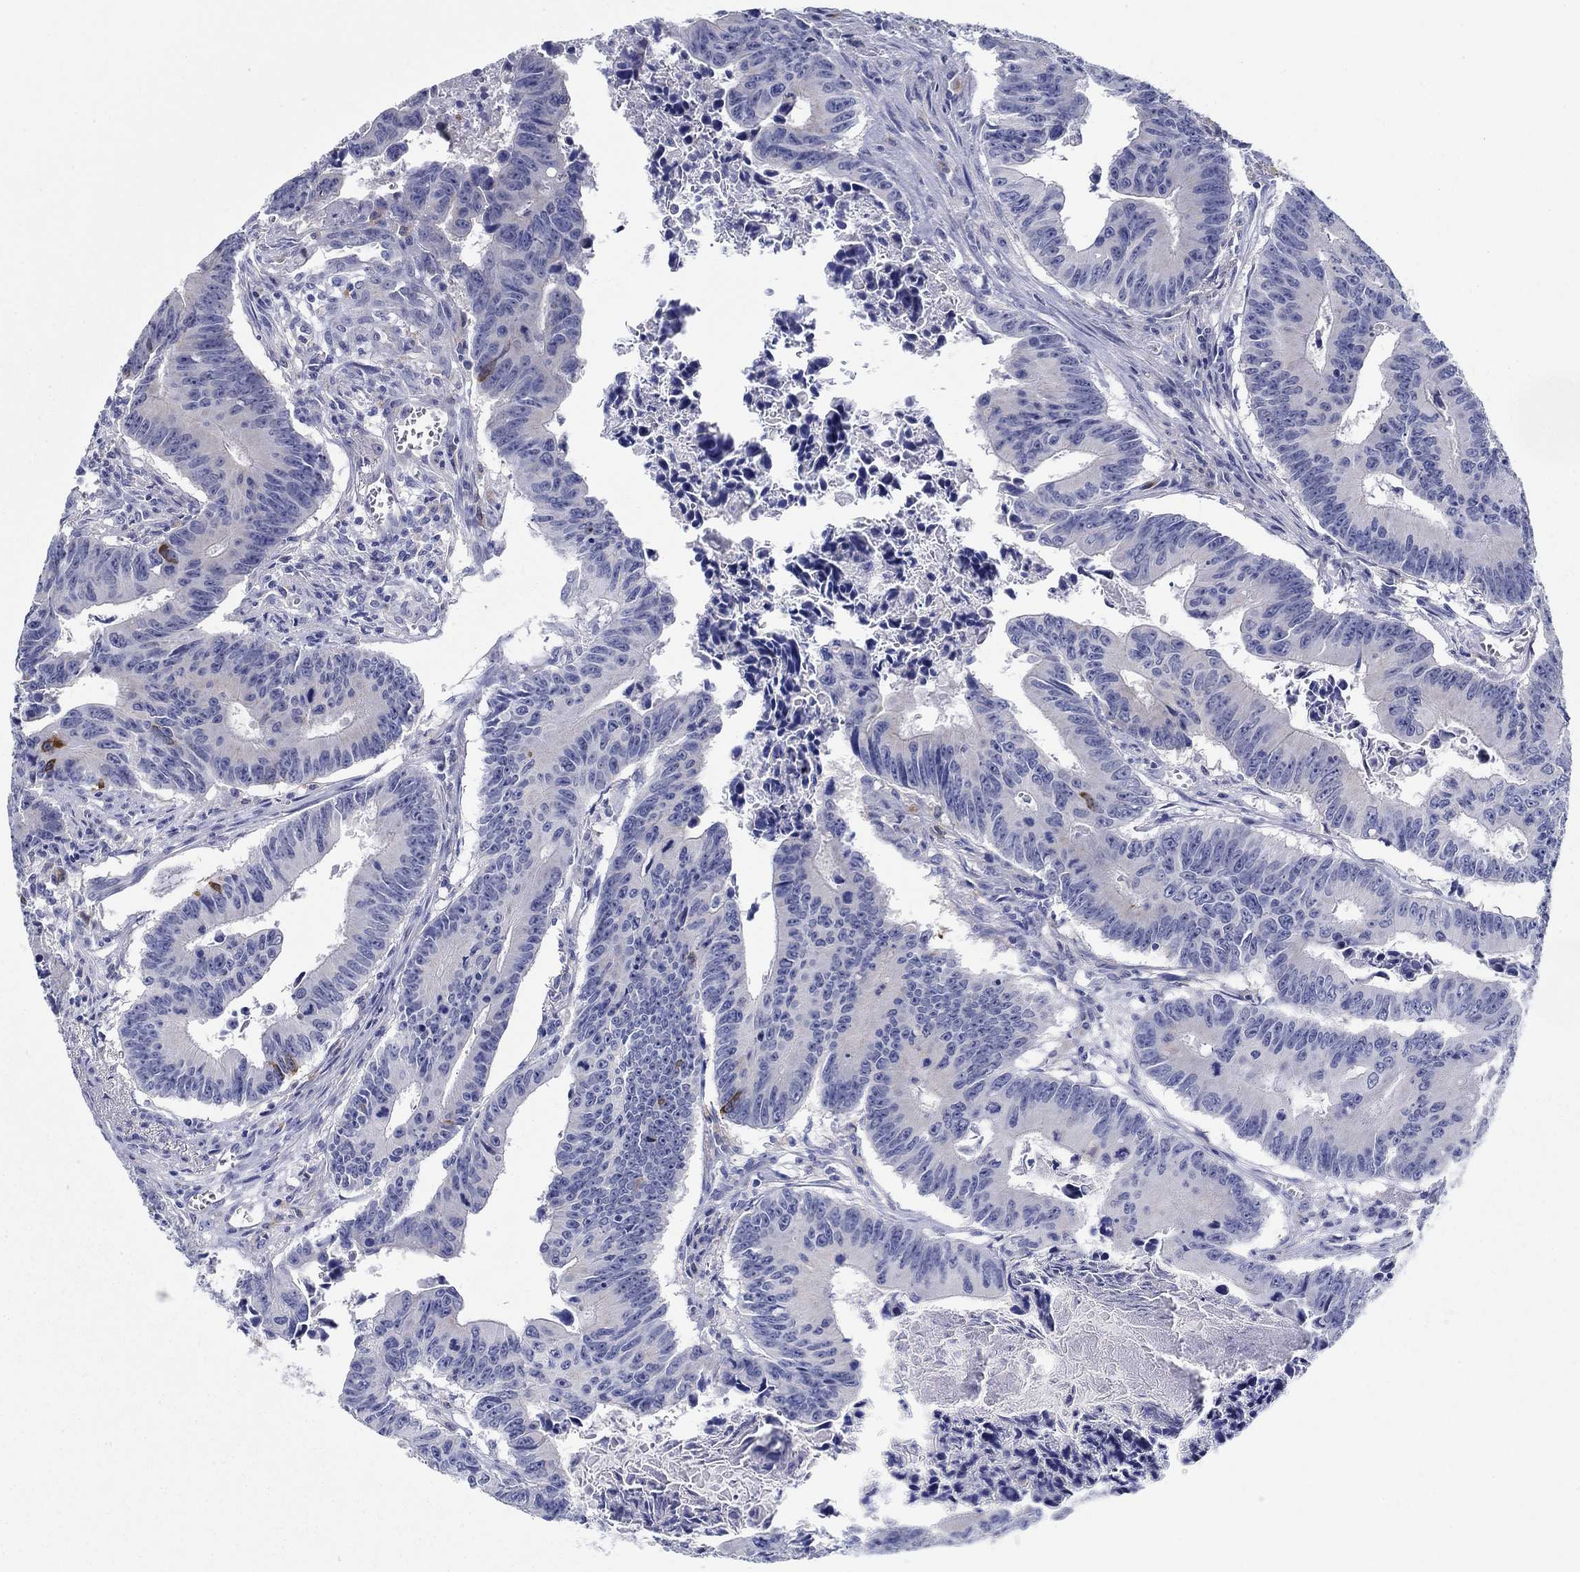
{"staining": {"intensity": "strong", "quantity": "<25%", "location": "cytoplasmic/membranous"}, "tissue": "colorectal cancer", "cell_type": "Tumor cells", "image_type": "cancer", "snomed": [{"axis": "morphology", "description": "Adenocarcinoma, NOS"}, {"axis": "topography", "description": "Colon"}], "caption": "Immunohistochemistry staining of colorectal cancer (adenocarcinoma), which demonstrates medium levels of strong cytoplasmic/membranous staining in approximately <25% of tumor cells indicating strong cytoplasmic/membranous protein expression. The staining was performed using DAB (brown) for protein detection and nuclei were counterstained in hematoxylin (blue).", "gene": "RAP1GAP", "patient": {"sex": "female", "age": 87}}